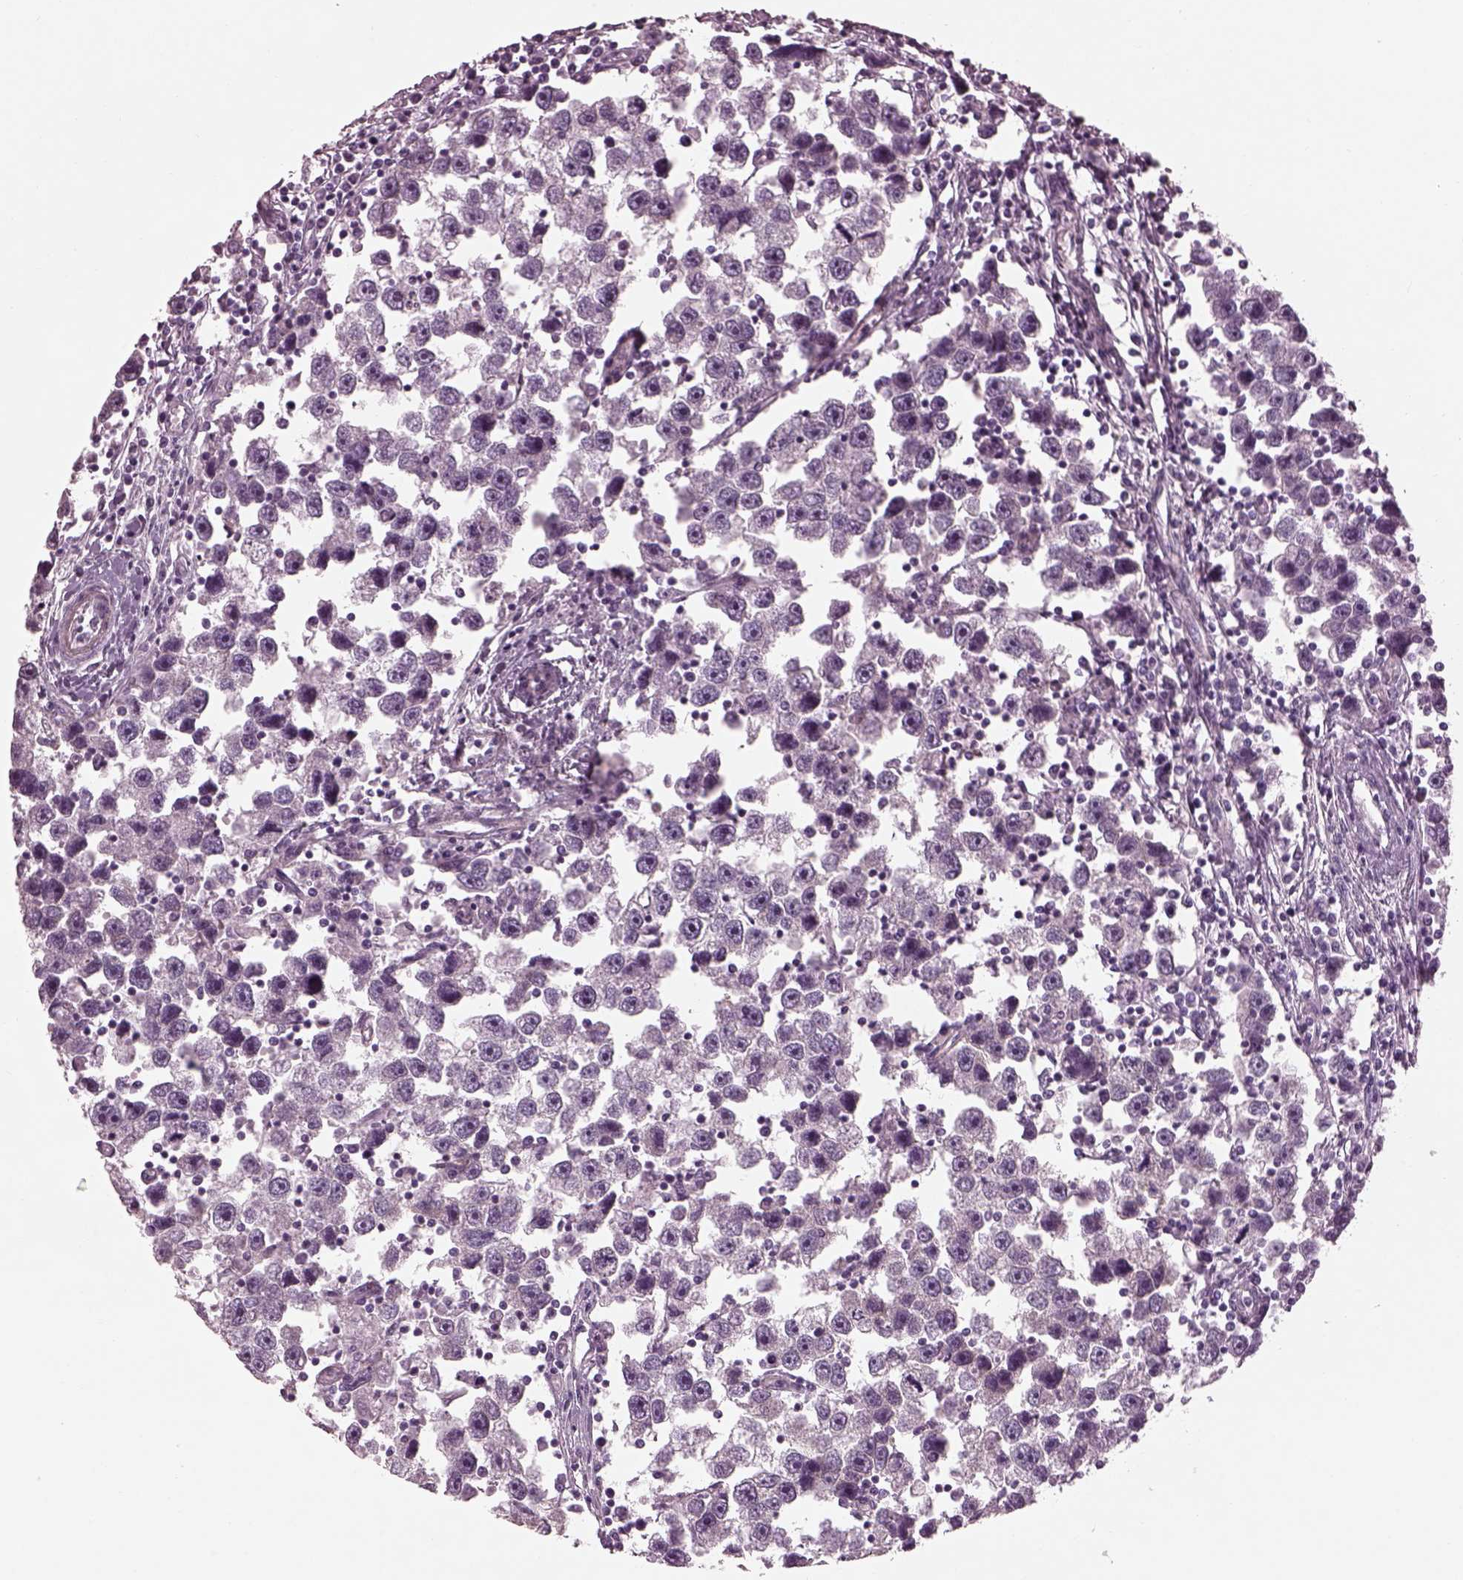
{"staining": {"intensity": "negative", "quantity": "none", "location": "none"}, "tissue": "testis cancer", "cell_type": "Tumor cells", "image_type": "cancer", "snomed": [{"axis": "morphology", "description": "Seminoma, NOS"}, {"axis": "topography", "description": "Testis"}], "caption": "A histopathology image of testis cancer (seminoma) stained for a protein demonstrates no brown staining in tumor cells.", "gene": "BFSP1", "patient": {"sex": "male", "age": 30}}